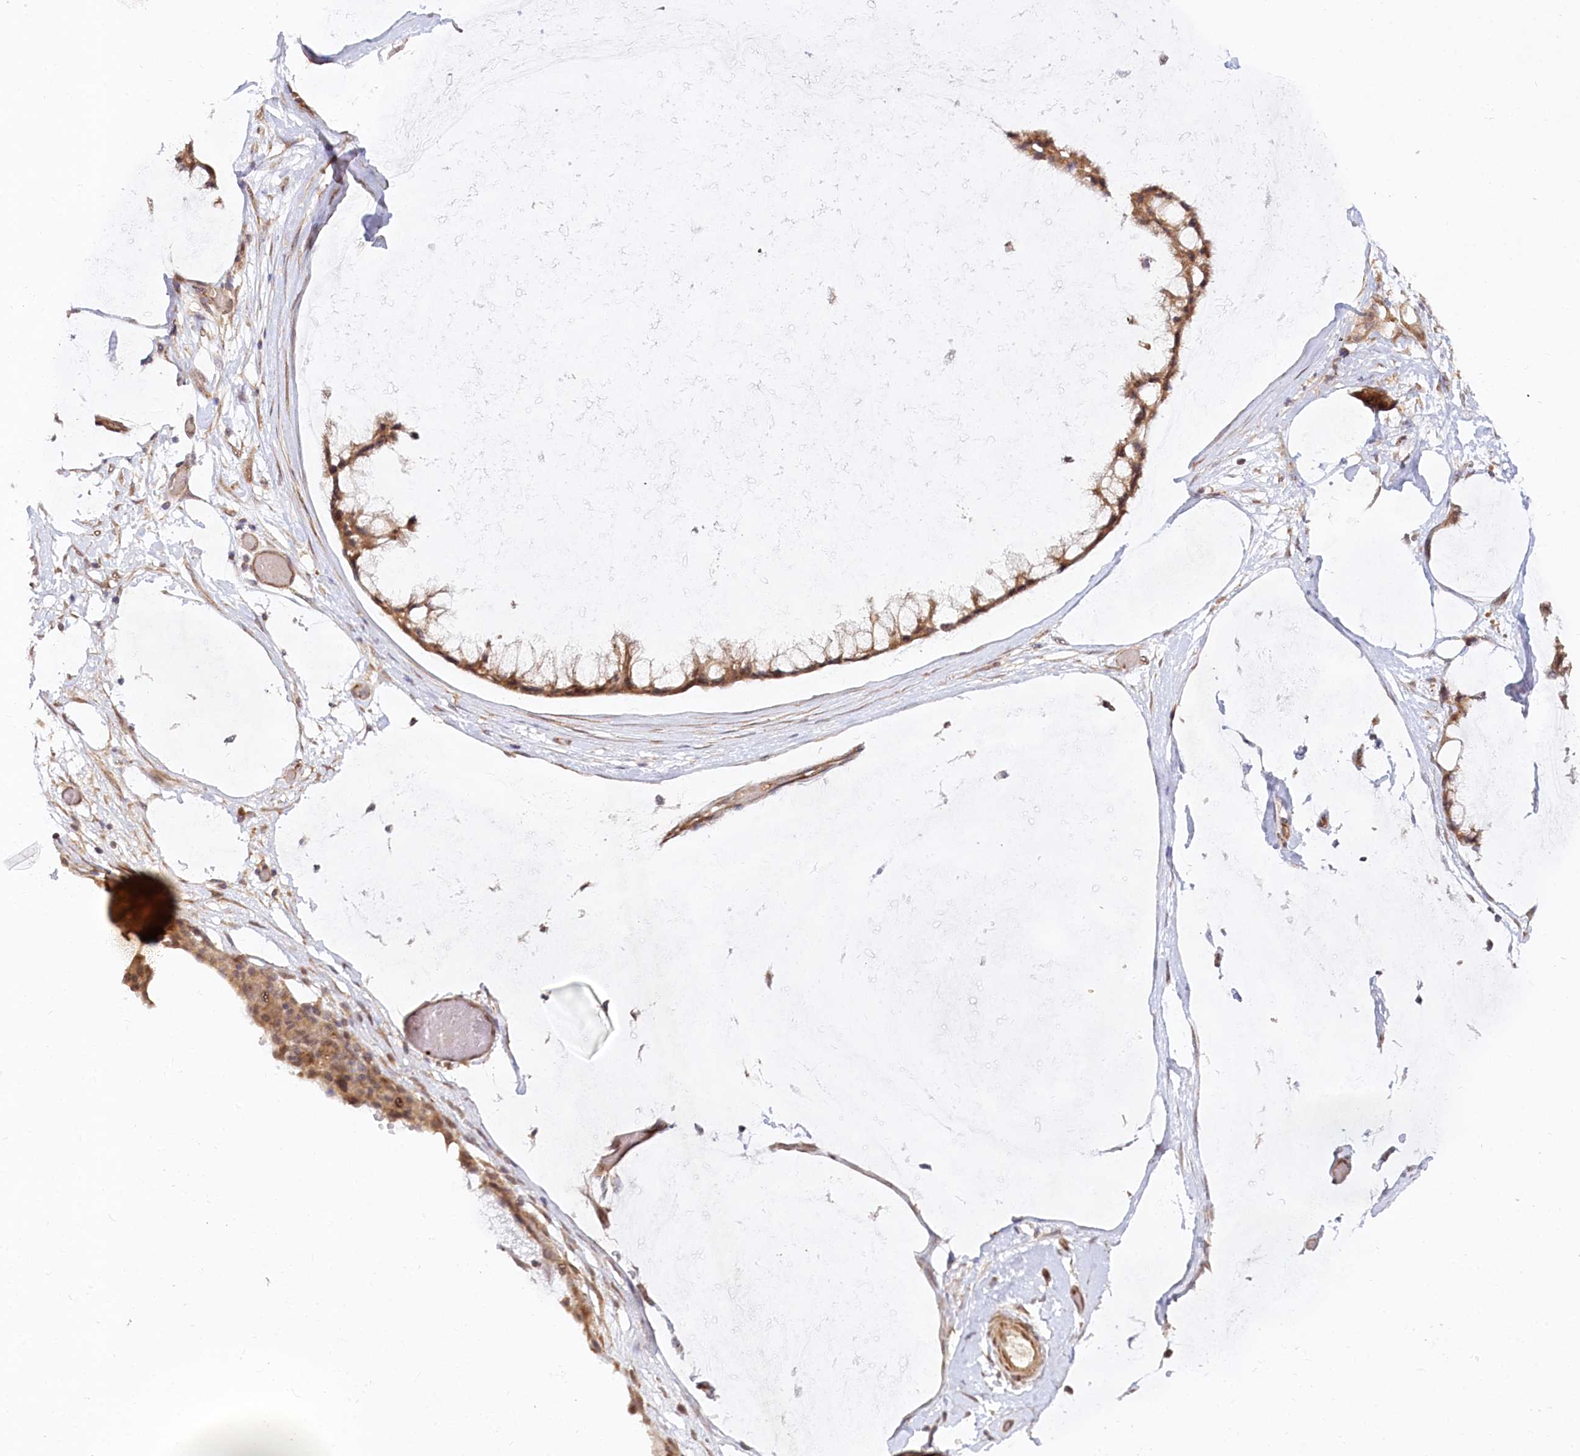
{"staining": {"intensity": "moderate", "quantity": ">75%", "location": "cytoplasmic/membranous"}, "tissue": "ovarian cancer", "cell_type": "Tumor cells", "image_type": "cancer", "snomed": [{"axis": "morphology", "description": "Cystadenocarcinoma, mucinous, NOS"}, {"axis": "topography", "description": "Ovary"}], "caption": "Immunohistochemical staining of human ovarian cancer (mucinous cystadenocarcinoma) displays medium levels of moderate cytoplasmic/membranous protein expression in about >75% of tumor cells.", "gene": "CEP70", "patient": {"sex": "female", "age": 39}}